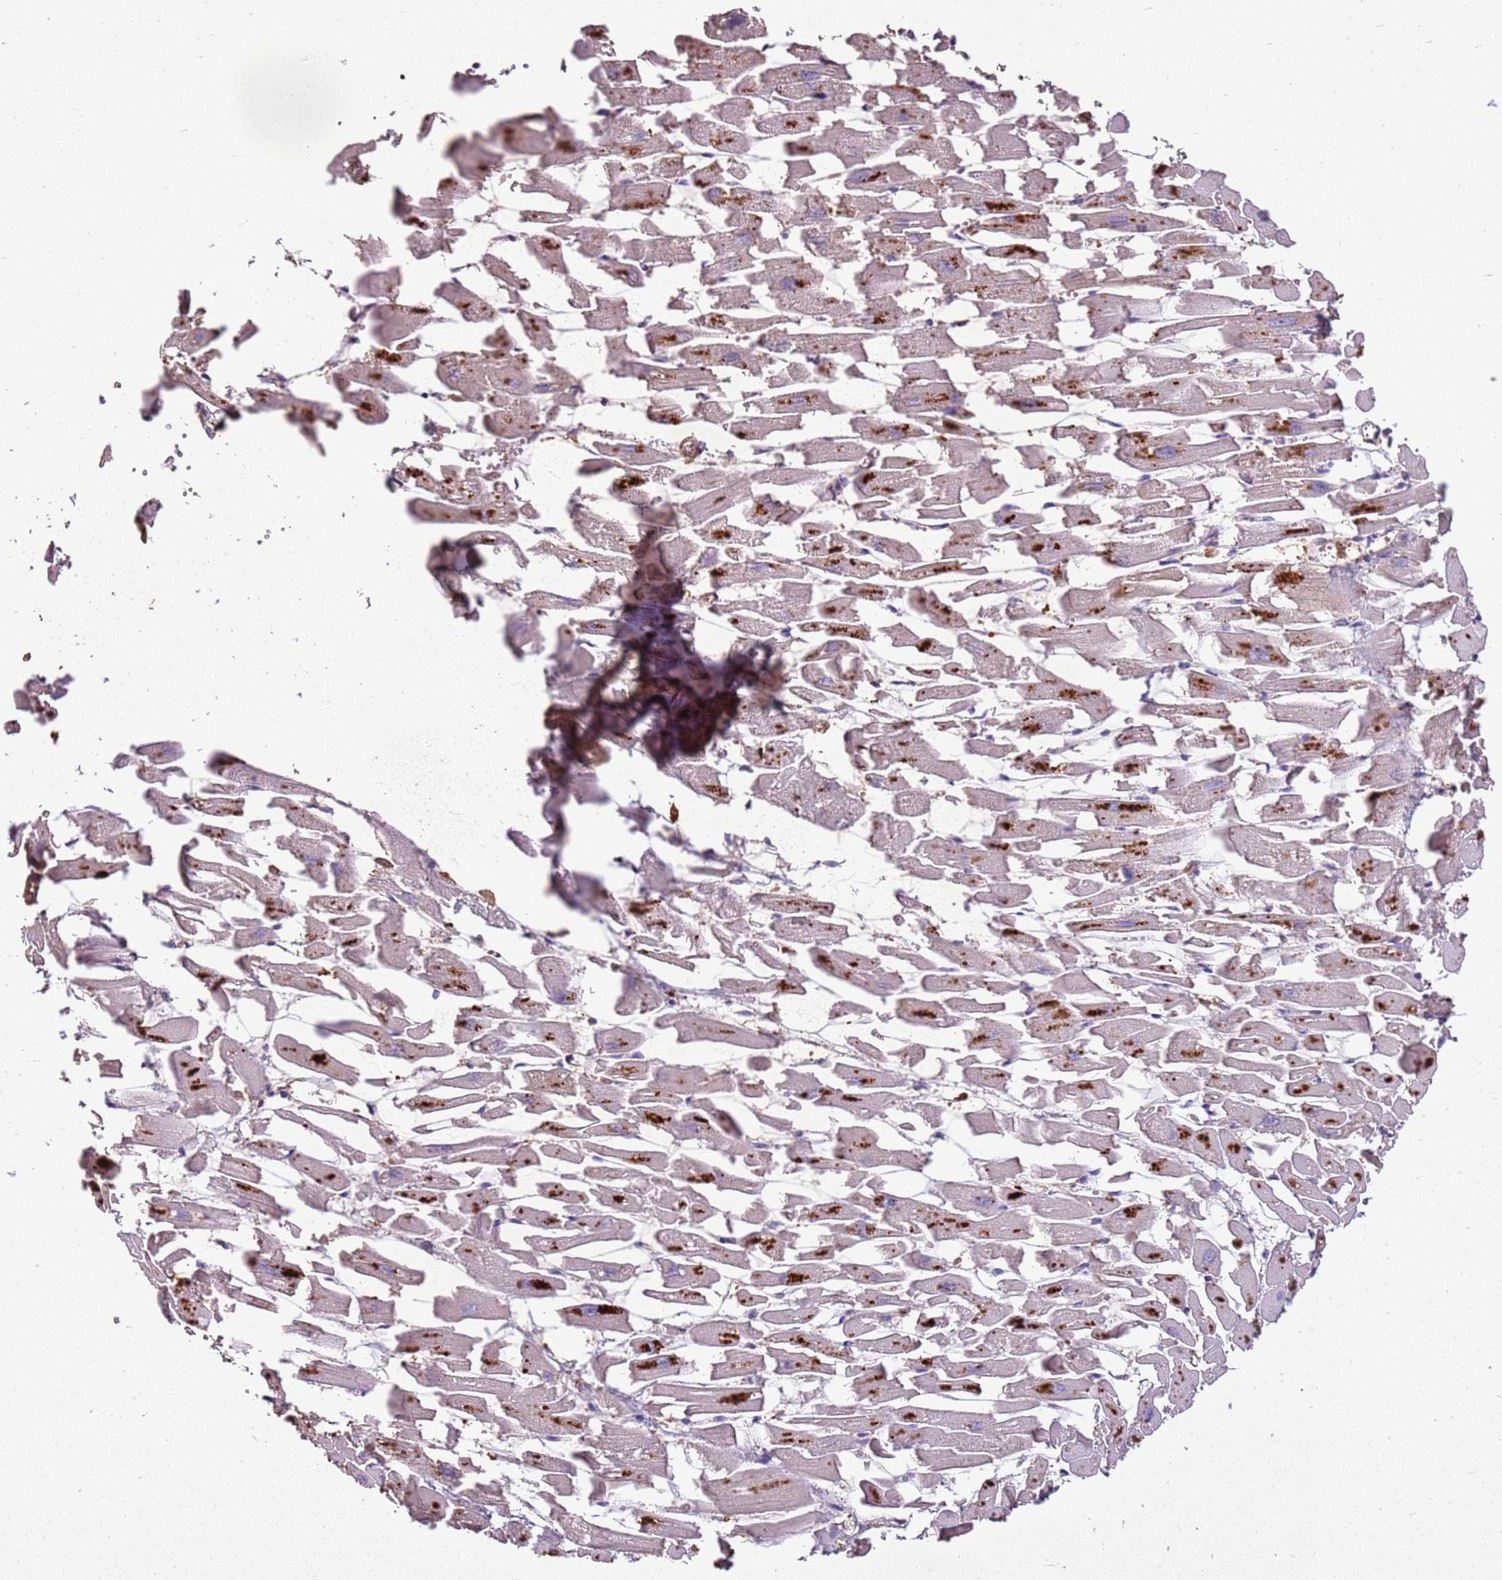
{"staining": {"intensity": "weak", "quantity": ">75%", "location": "cytoplasmic/membranous"}, "tissue": "heart muscle", "cell_type": "Cardiomyocytes", "image_type": "normal", "snomed": [{"axis": "morphology", "description": "Normal tissue, NOS"}, {"axis": "topography", "description": "Heart"}], "caption": "Human heart muscle stained with a brown dye reveals weak cytoplasmic/membranous positive staining in approximately >75% of cardiomyocytes.", "gene": "ARL10", "patient": {"sex": "female", "age": 64}}